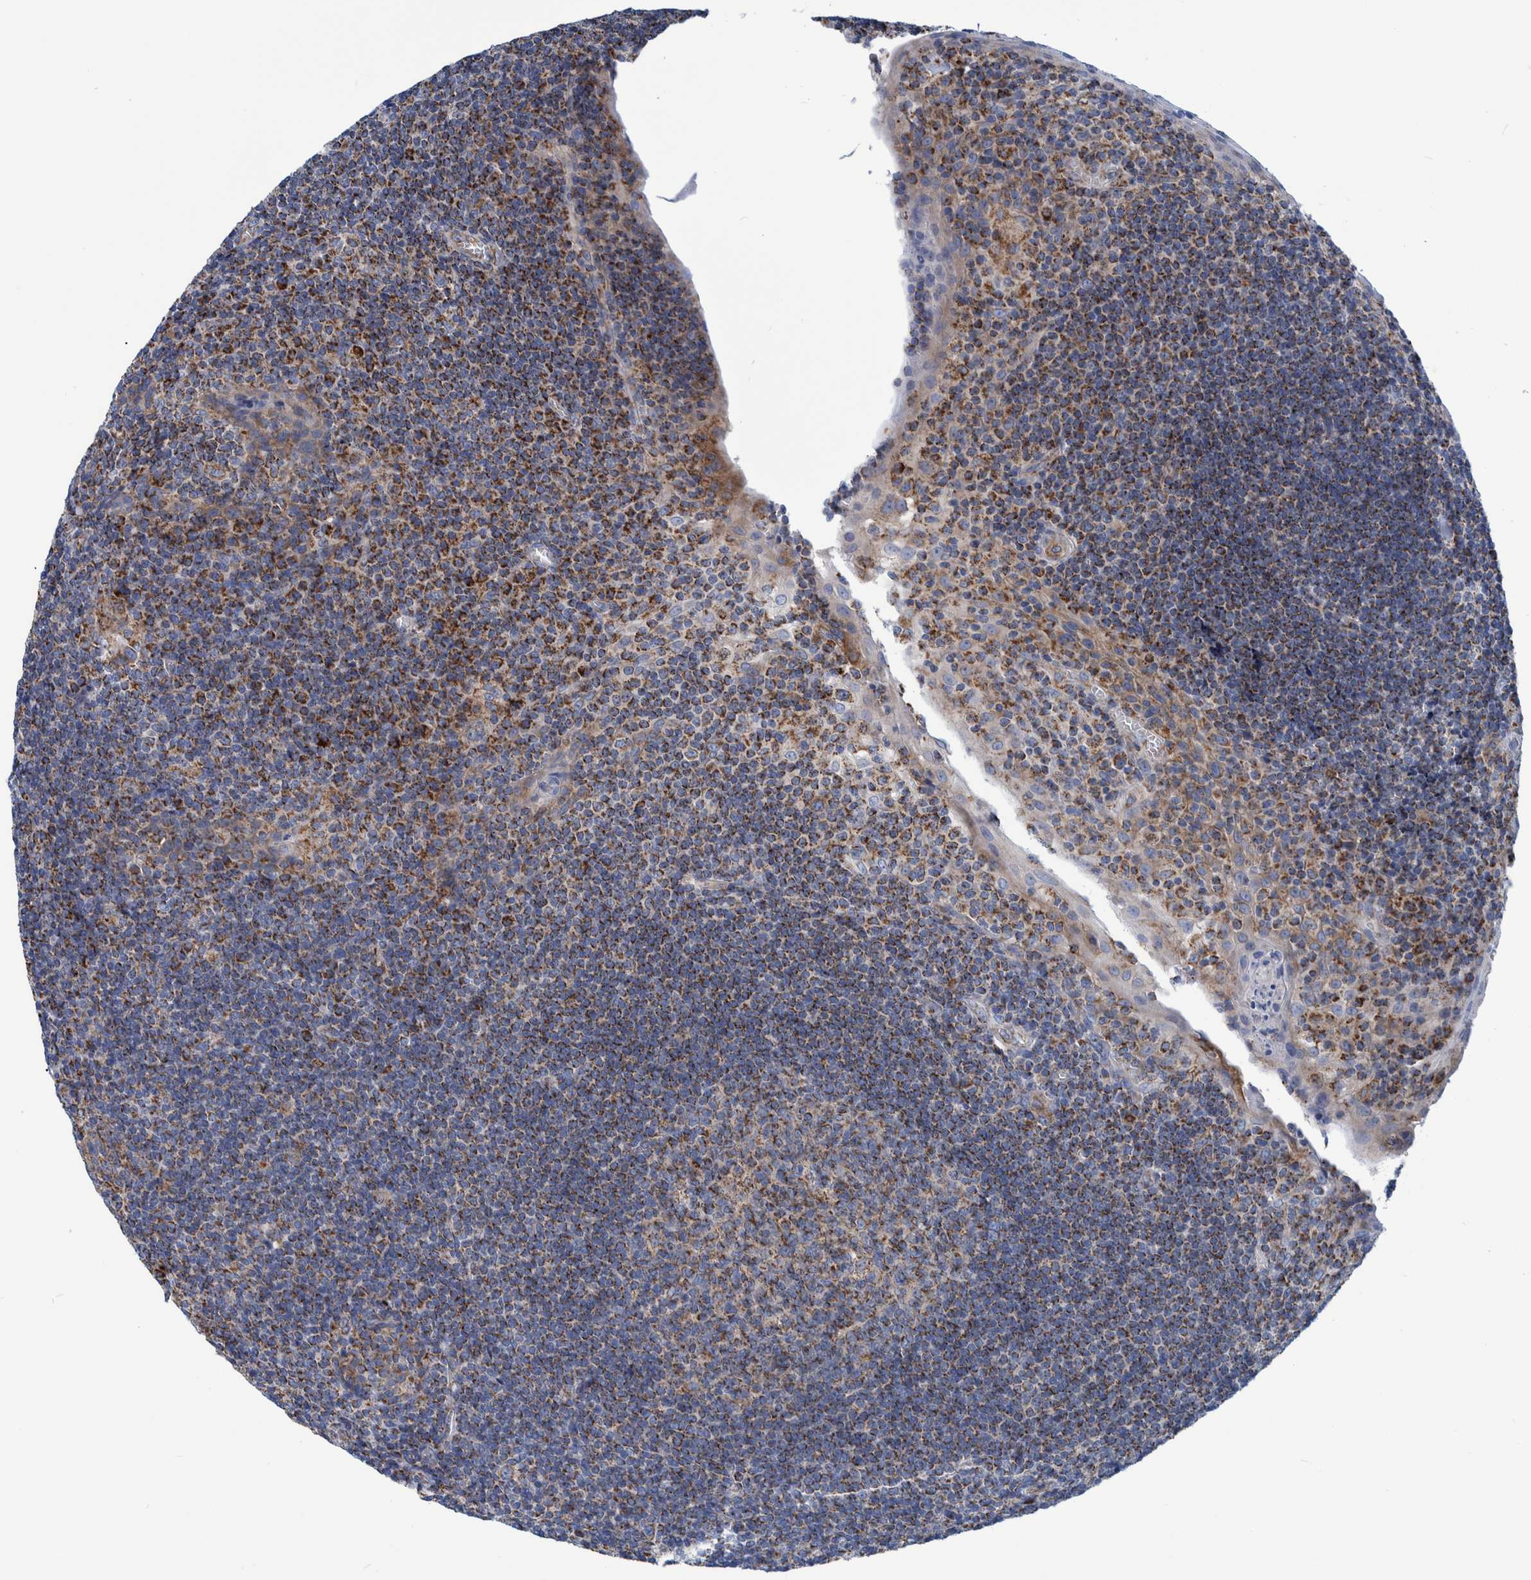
{"staining": {"intensity": "moderate", "quantity": "25%-75%", "location": "cytoplasmic/membranous"}, "tissue": "tonsil", "cell_type": "Germinal center cells", "image_type": "normal", "snomed": [{"axis": "morphology", "description": "Normal tissue, NOS"}, {"axis": "topography", "description": "Tonsil"}], "caption": "This is an image of immunohistochemistry staining of normal tonsil, which shows moderate positivity in the cytoplasmic/membranous of germinal center cells.", "gene": "BZW2", "patient": {"sex": "male", "age": 37}}